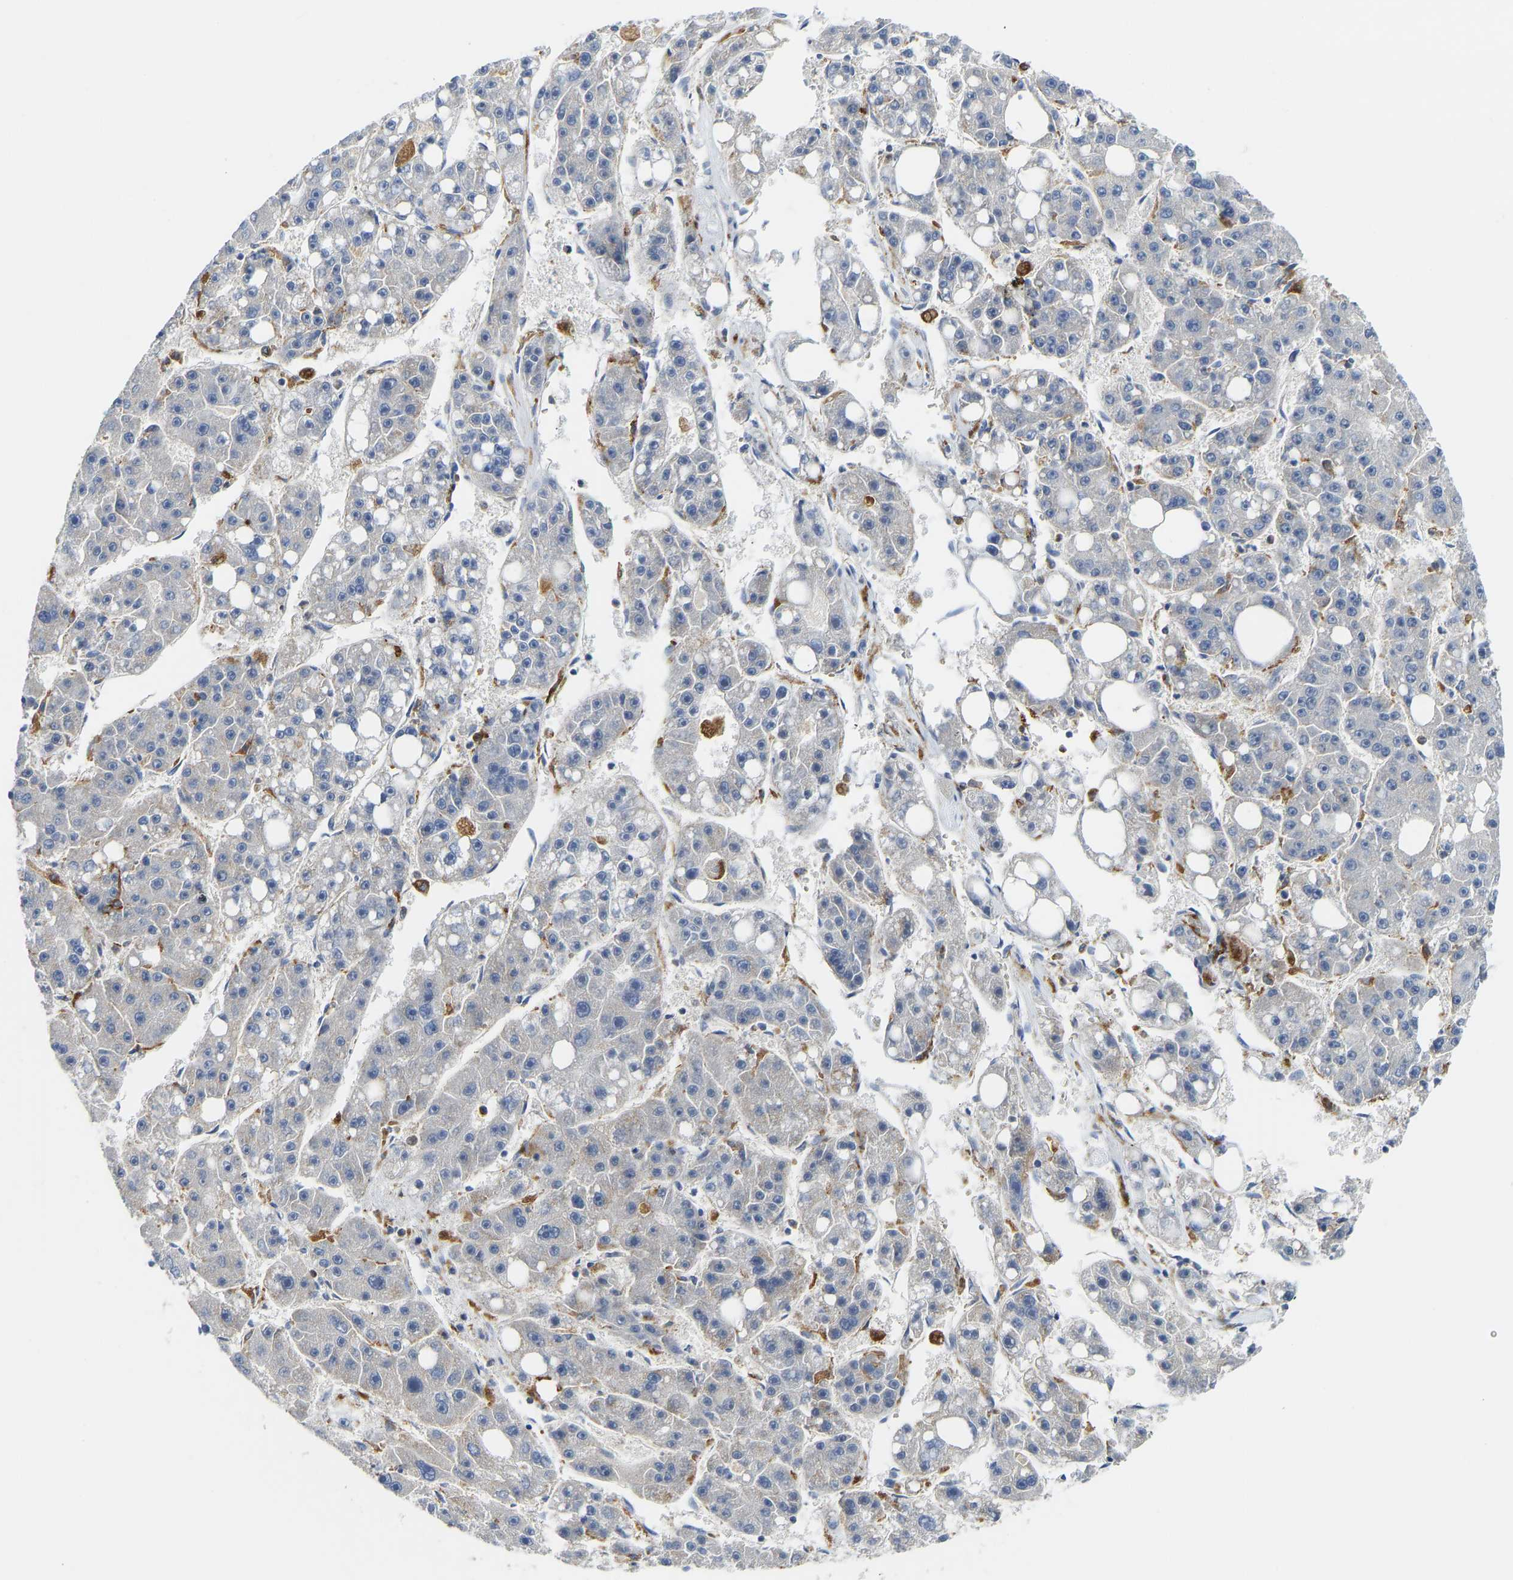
{"staining": {"intensity": "negative", "quantity": "none", "location": "none"}, "tissue": "liver cancer", "cell_type": "Tumor cells", "image_type": "cancer", "snomed": [{"axis": "morphology", "description": "Carcinoma, Hepatocellular, NOS"}, {"axis": "topography", "description": "Liver"}], "caption": "Liver hepatocellular carcinoma was stained to show a protein in brown. There is no significant staining in tumor cells. The staining was performed using DAB to visualize the protein expression in brown, while the nuclei were stained in blue with hematoxylin (Magnification: 20x).", "gene": "ATP6V1E1", "patient": {"sex": "female", "age": 61}}